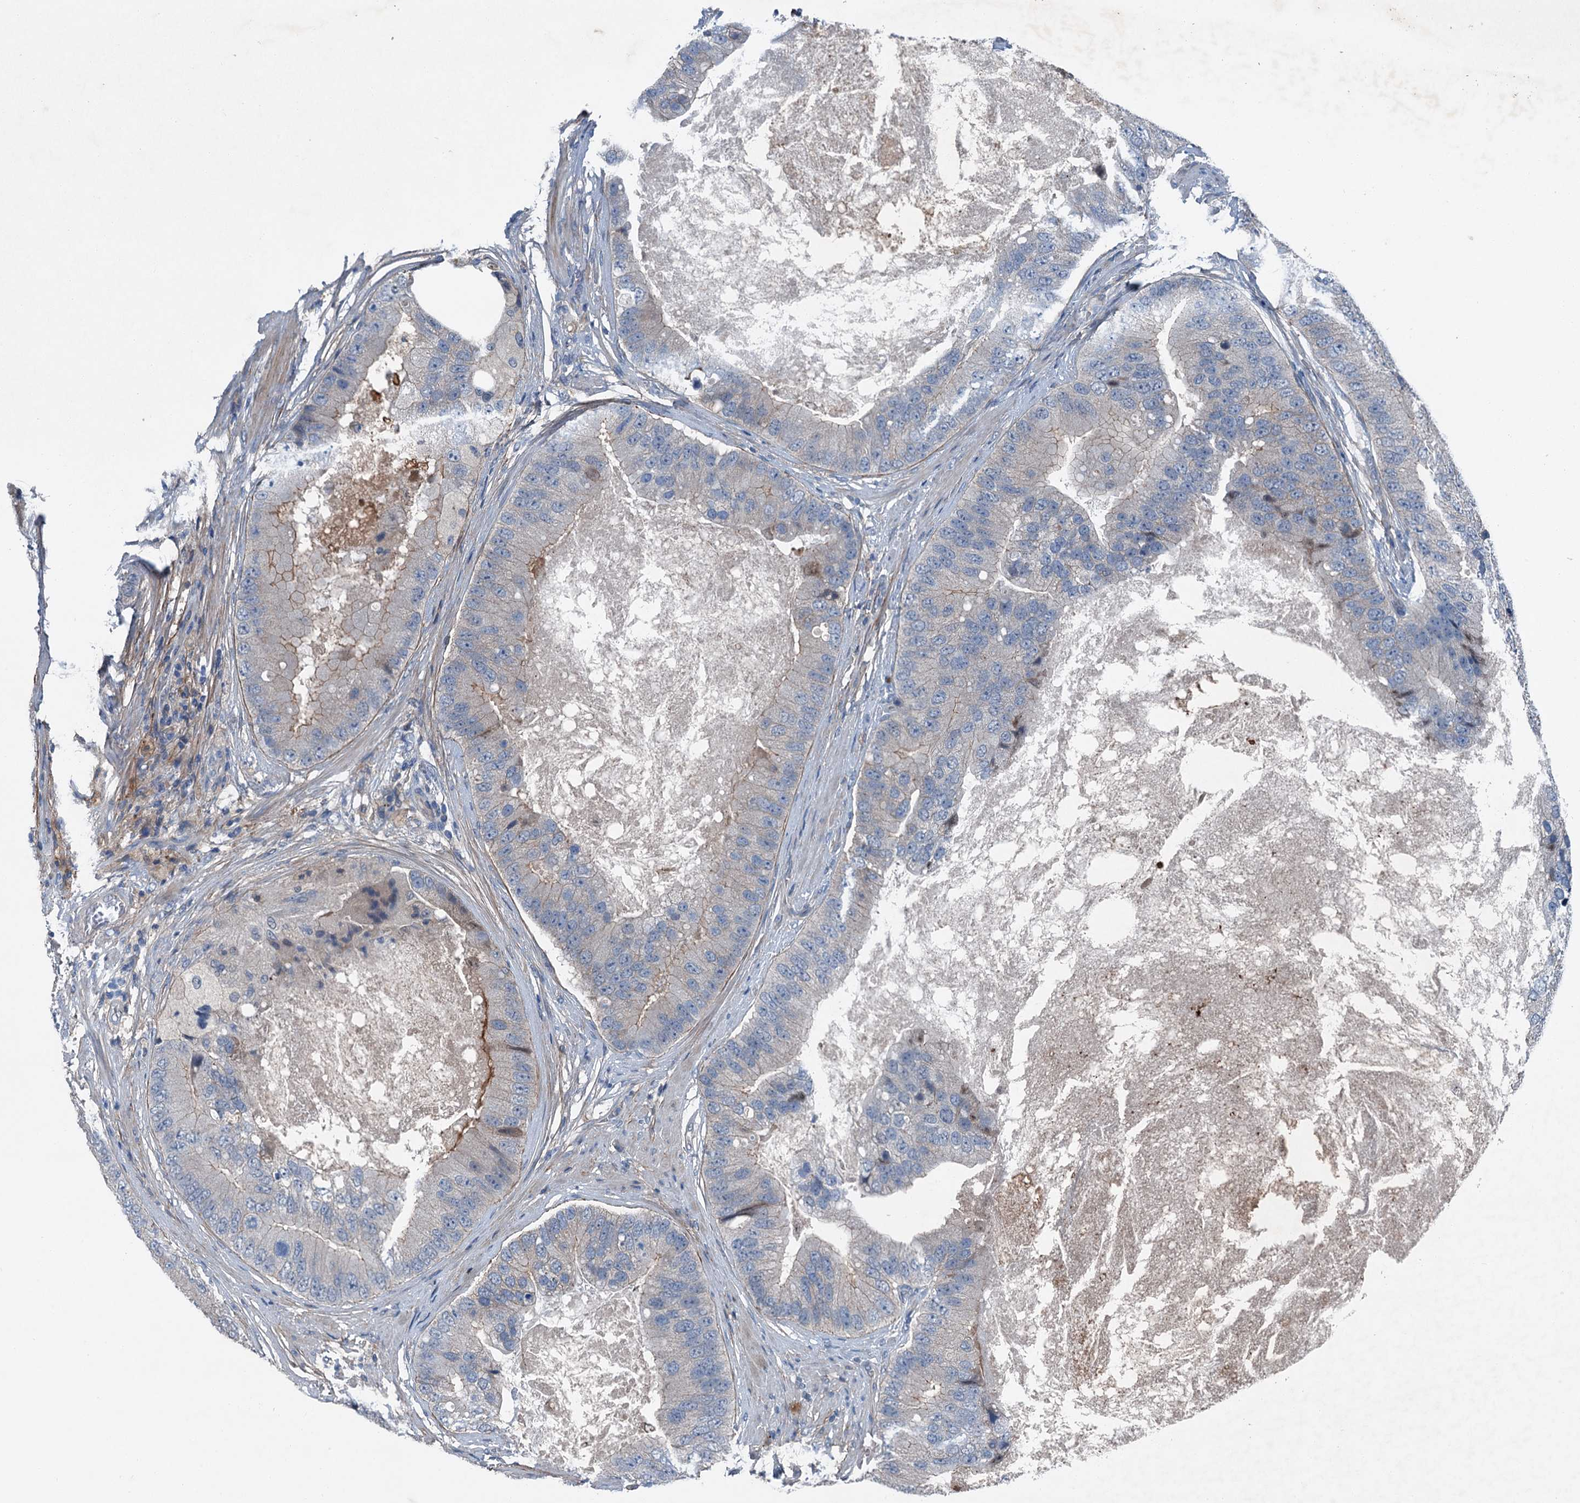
{"staining": {"intensity": "negative", "quantity": "none", "location": "none"}, "tissue": "prostate cancer", "cell_type": "Tumor cells", "image_type": "cancer", "snomed": [{"axis": "morphology", "description": "Adenocarcinoma, High grade"}, {"axis": "topography", "description": "Prostate"}], "caption": "DAB immunohistochemical staining of human high-grade adenocarcinoma (prostate) shows no significant expression in tumor cells.", "gene": "SLC2A10", "patient": {"sex": "male", "age": 70}}